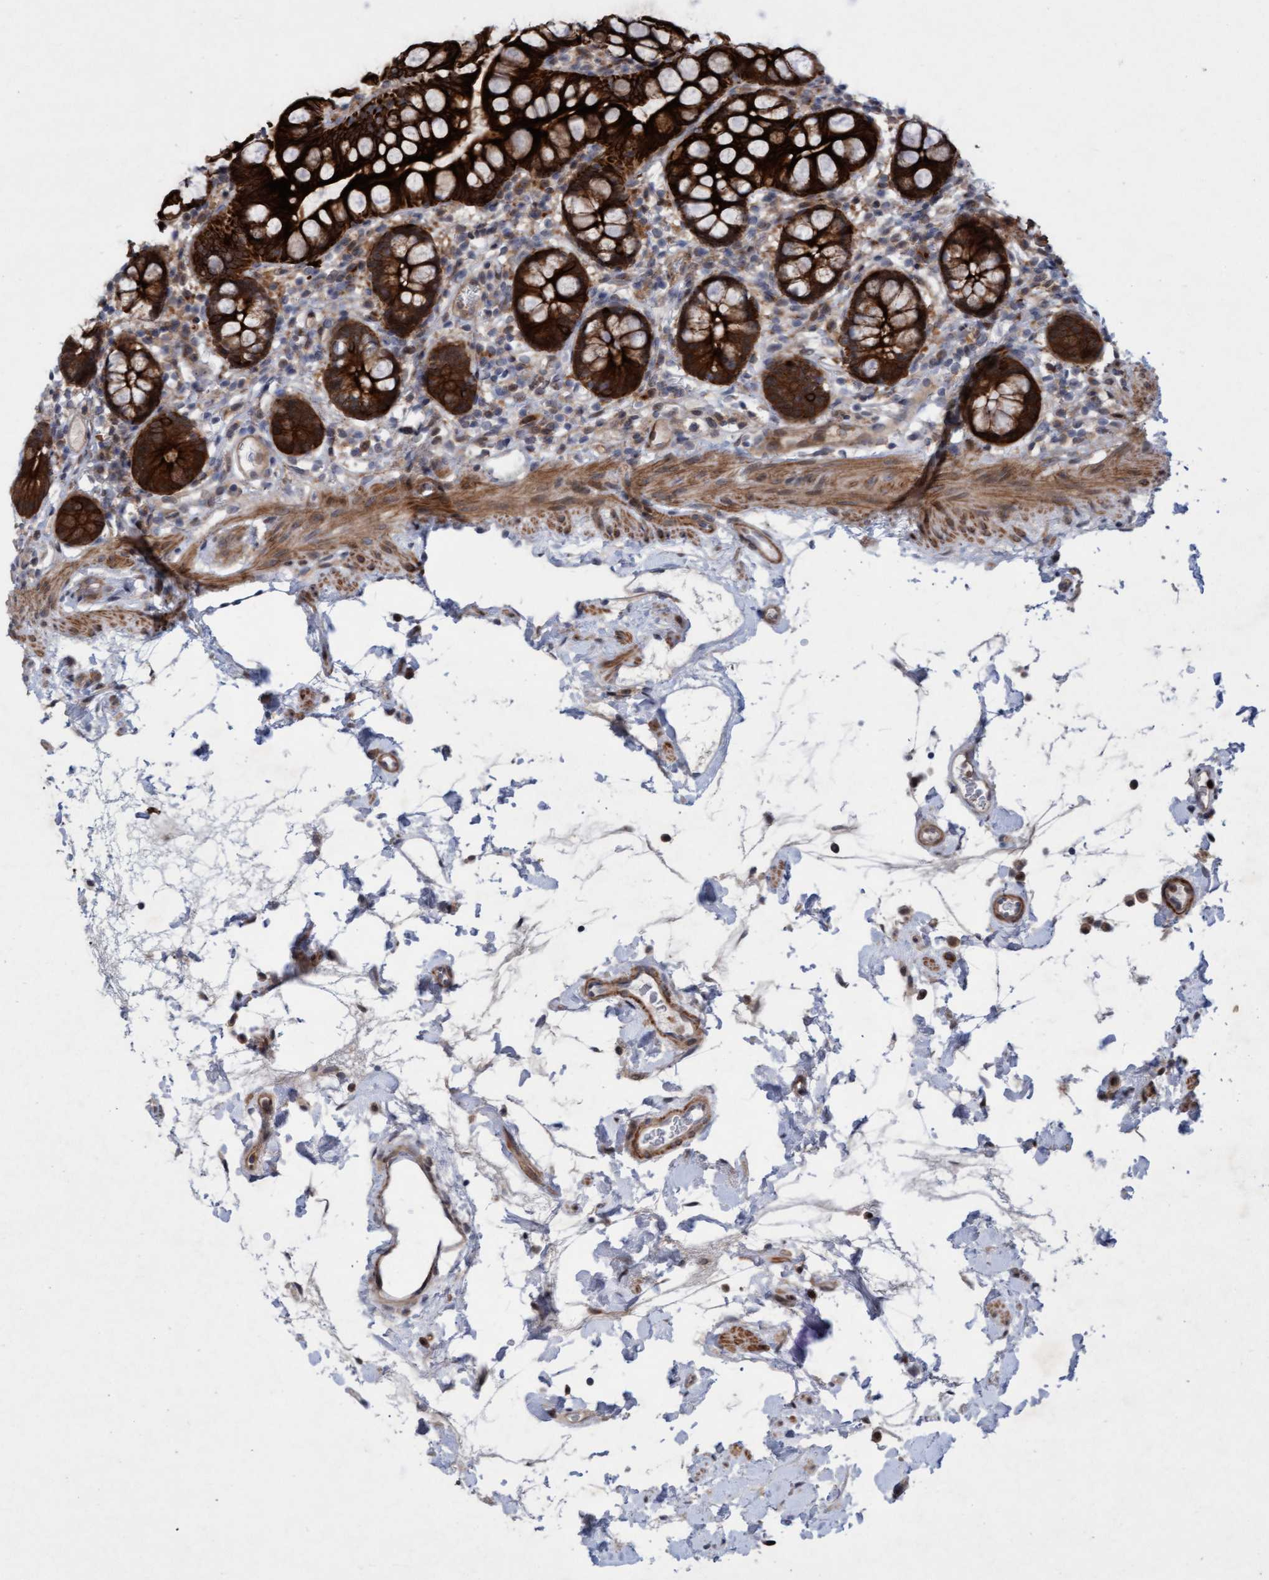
{"staining": {"intensity": "strong", "quantity": ">75%", "location": "cytoplasmic/membranous"}, "tissue": "small intestine", "cell_type": "Glandular cells", "image_type": "normal", "snomed": [{"axis": "morphology", "description": "Normal tissue, NOS"}, {"axis": "topography", "description": "Small intestine"}], "caption": "IHC photomicrograph of benign small intestine stained for a protein (brown), which displays high levels of strong cytoplasmic/membranous staining in approximately >75% of glandular cells.", "gene": "RAP1GAP2", "patient": {"sex": "female", "age": 84}}